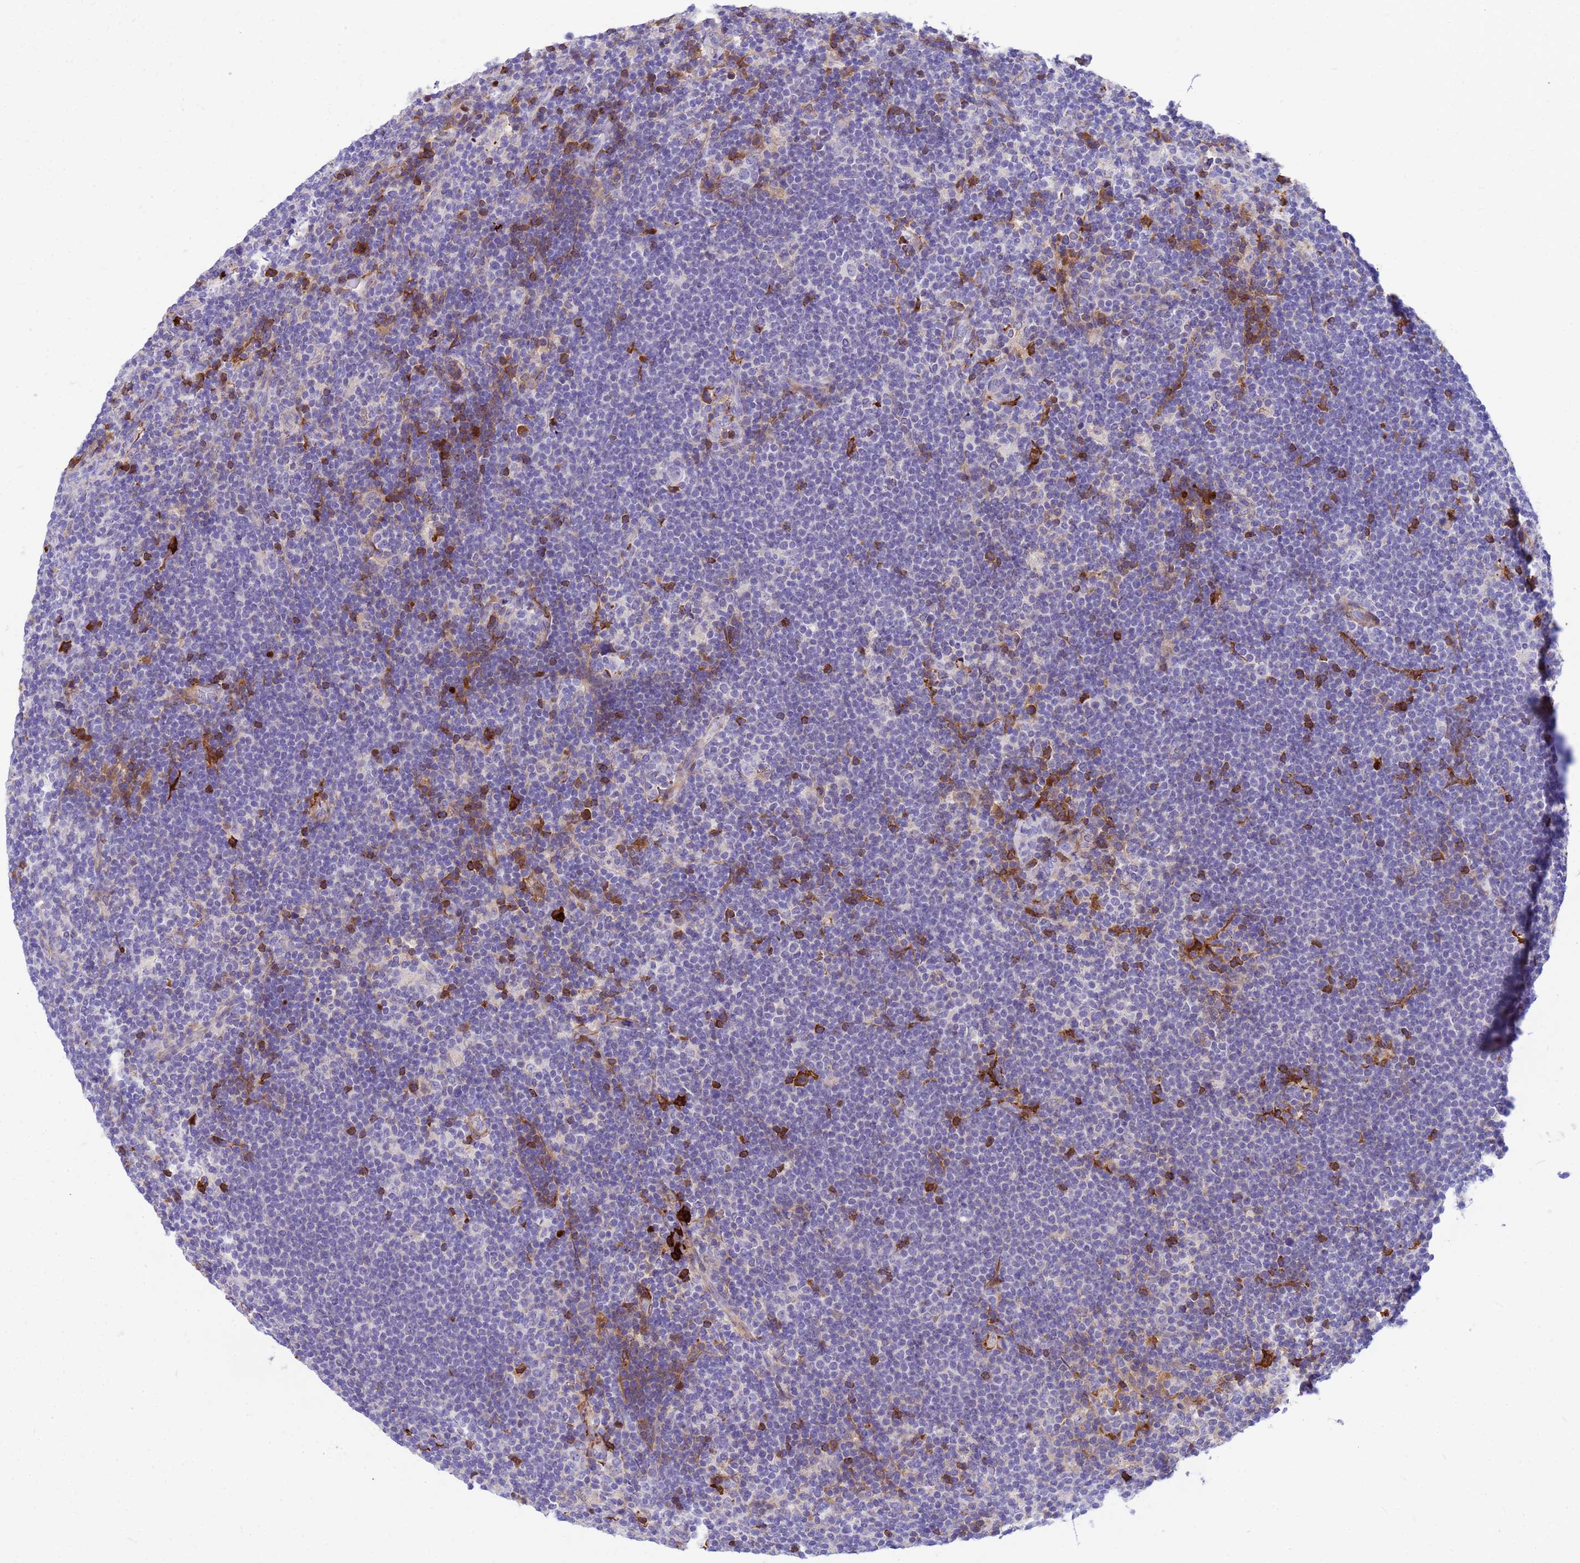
{"staining": {"intensity": "negative", "quantity": "none", "location": "none"}, "tissue": "lymphoma", "cell_type": "Tumor cells", "image_type": "cancer", "snomed": [{"axis": "morphology", "description": "Hodgkin's disease, NOS"}, {"axis": "topography", "description": "Lymph node"}], "caption": "Tumor cells are negative for brown protein staining in lymphoma. The staining was performed using DAB (3,3'-diaminobenzidine) to visualize the protein expression in brown, while the nuclei were stained in blue with hematoxylin (Magnification: 20x).", "gene": "ORM1", "patient": {"sex": "female", "age": 57}}